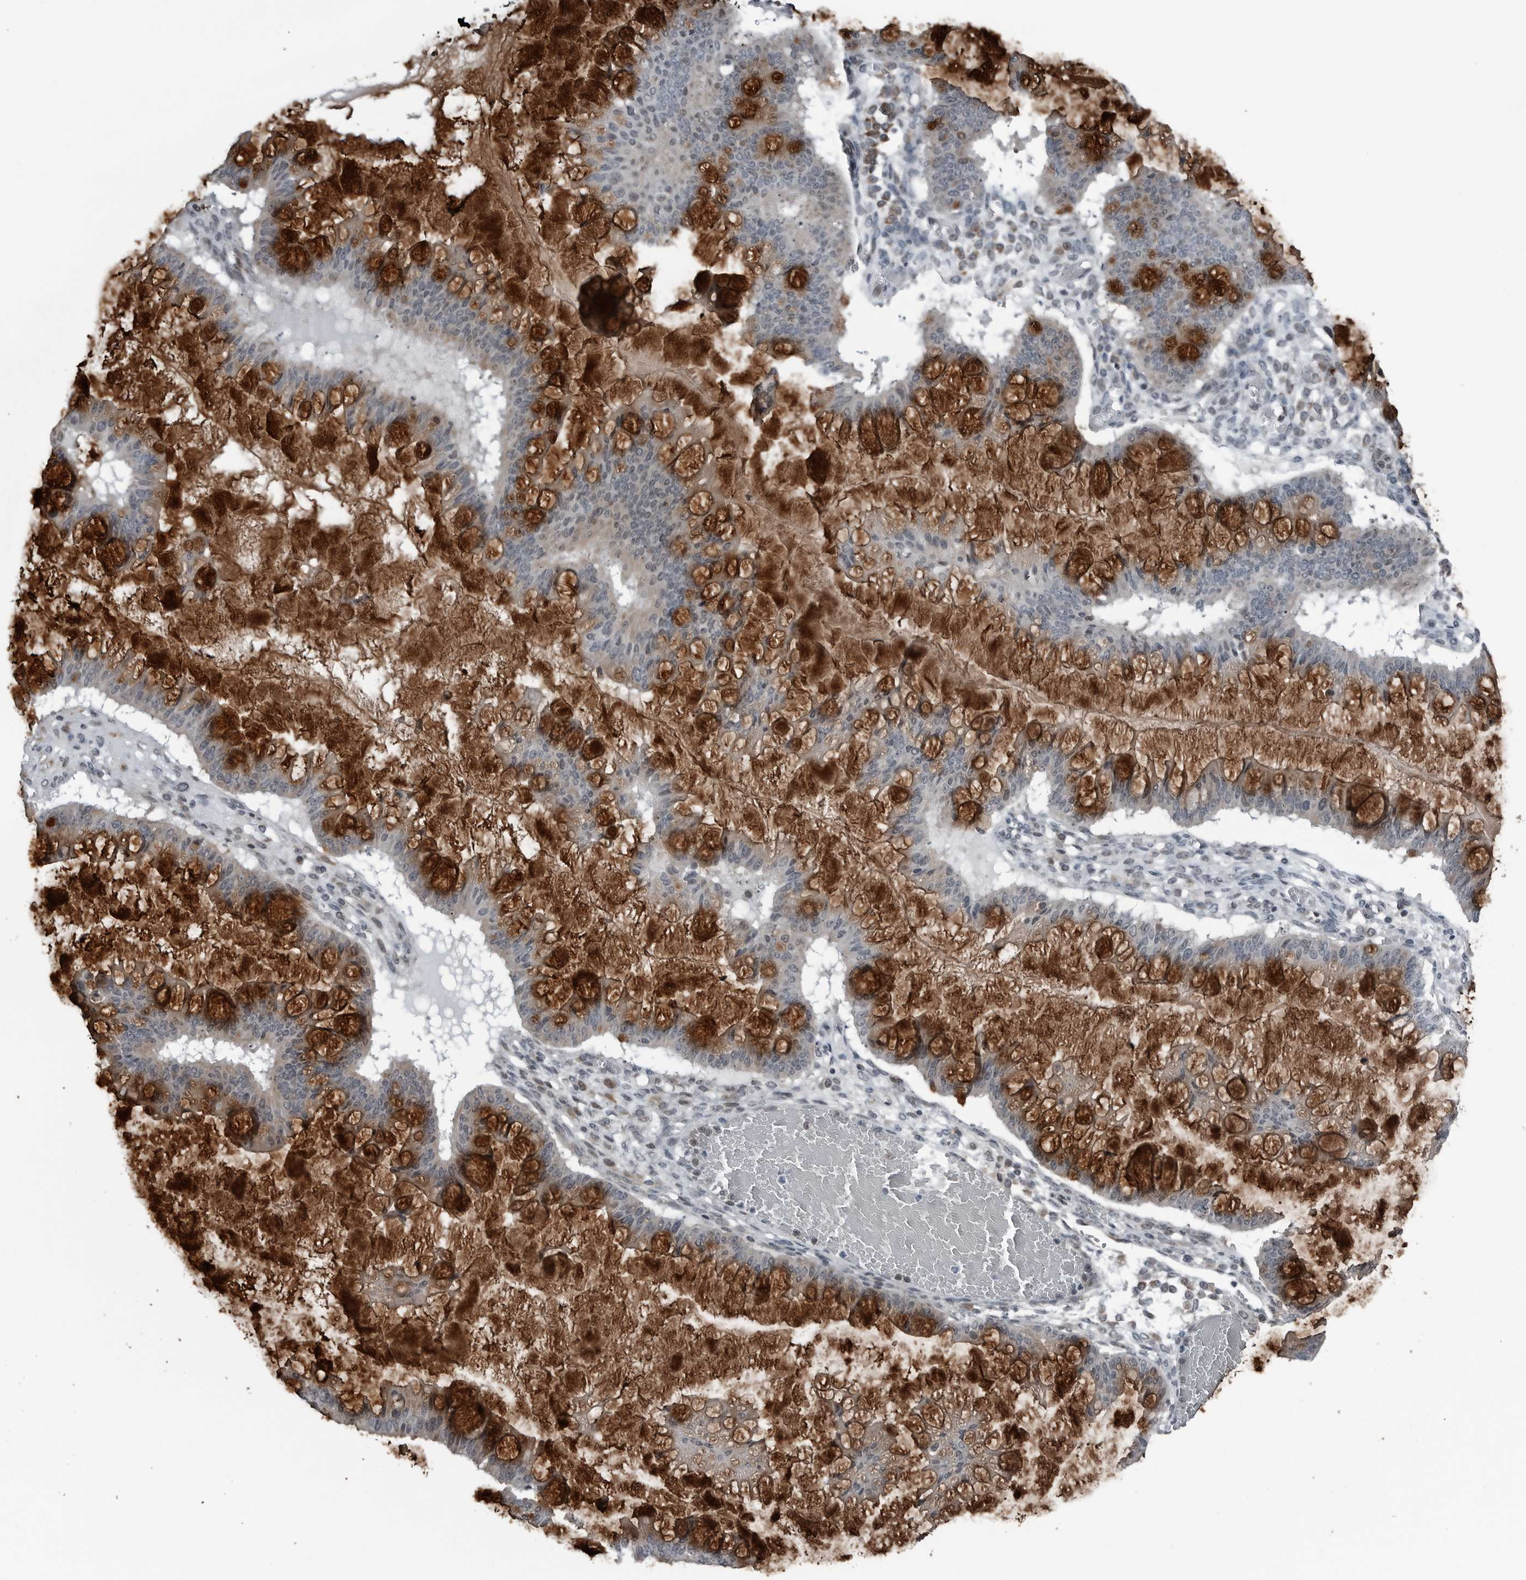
{"staining": {"intensity": "strong", "quantity": ">75%", "location": "cytoplasmic/membranous"}, "tissue": "ovarian cancer", "cell_type": "Tumor cells", "image_type": "cancer", "snomed": [{"axis": "morphology", "description": "Cystadenocarcinoma, mucinous, NOS"}, {"axis": "topography", "description": "Ovary"}], "caption": "Immunohistochemistry micrograph of neoplastic tissue: ovarian cancer (mucinous cystadenocarcinoma) stained using IHC displays high levels of strong protein expression localized specifically in the cytoplasmic/membranous of tumor cells, appearing as a cytoplasmic/membranous brown color.", "gene": "GAK", "patient": {"sex": "female", "age": 73}}